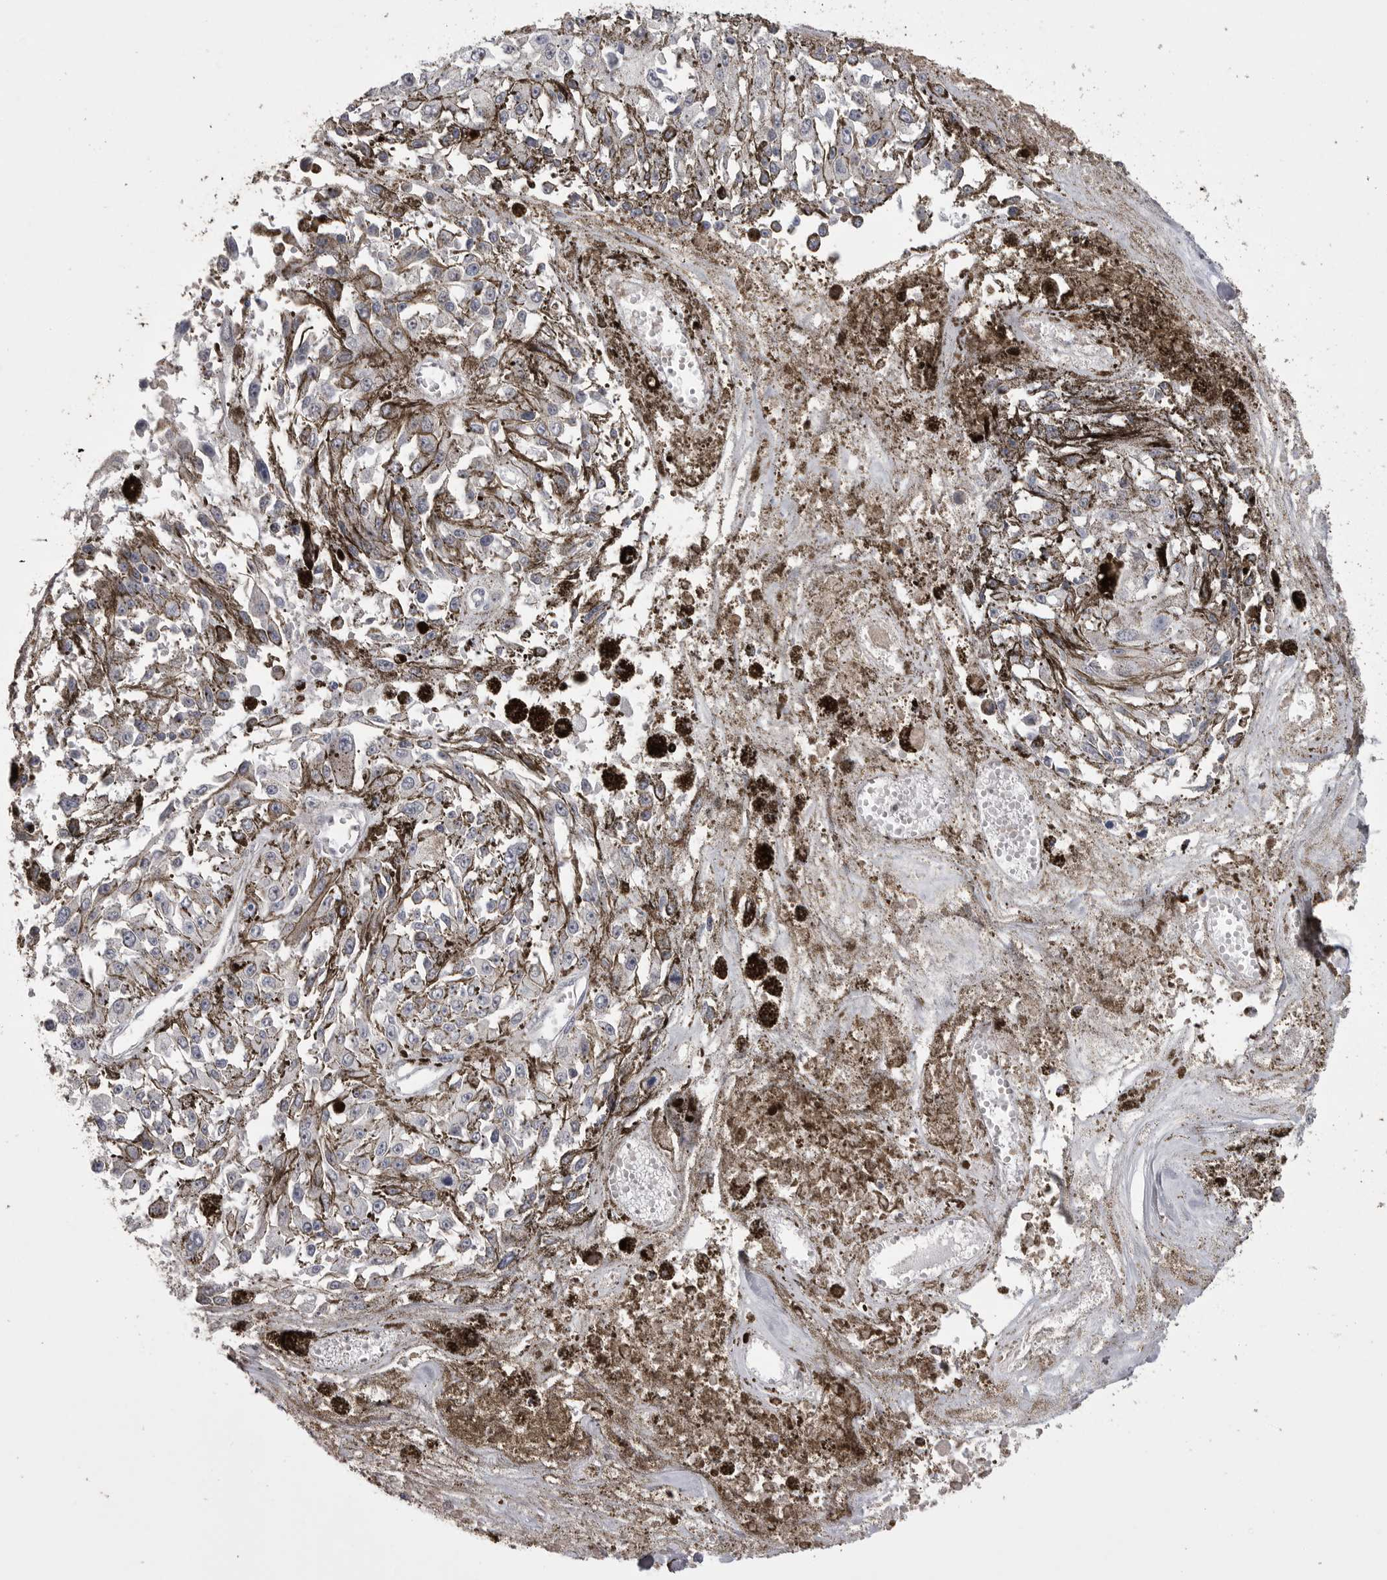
{"staining": {"intensity": "negative", "quantity": "none", "location": "none"}, "tissue": "melanoma", "cell_type": "Tumor cells", "image_type": "cancer", "snomed": [{"axis": "morphology", "description": "Malignant melanoma, Metastatic site"}, {"axis": "topography", "description": "Lymph node"}], "caption": "High power microscopy photomicrograph of an immunohistochemistry (IHC) histopathology image of malignant melanoma (metastatic site), revealing no significant positivity in tumor cells.", "gene": "MMP7", "patient": {"sex": "male", "age": 59}}